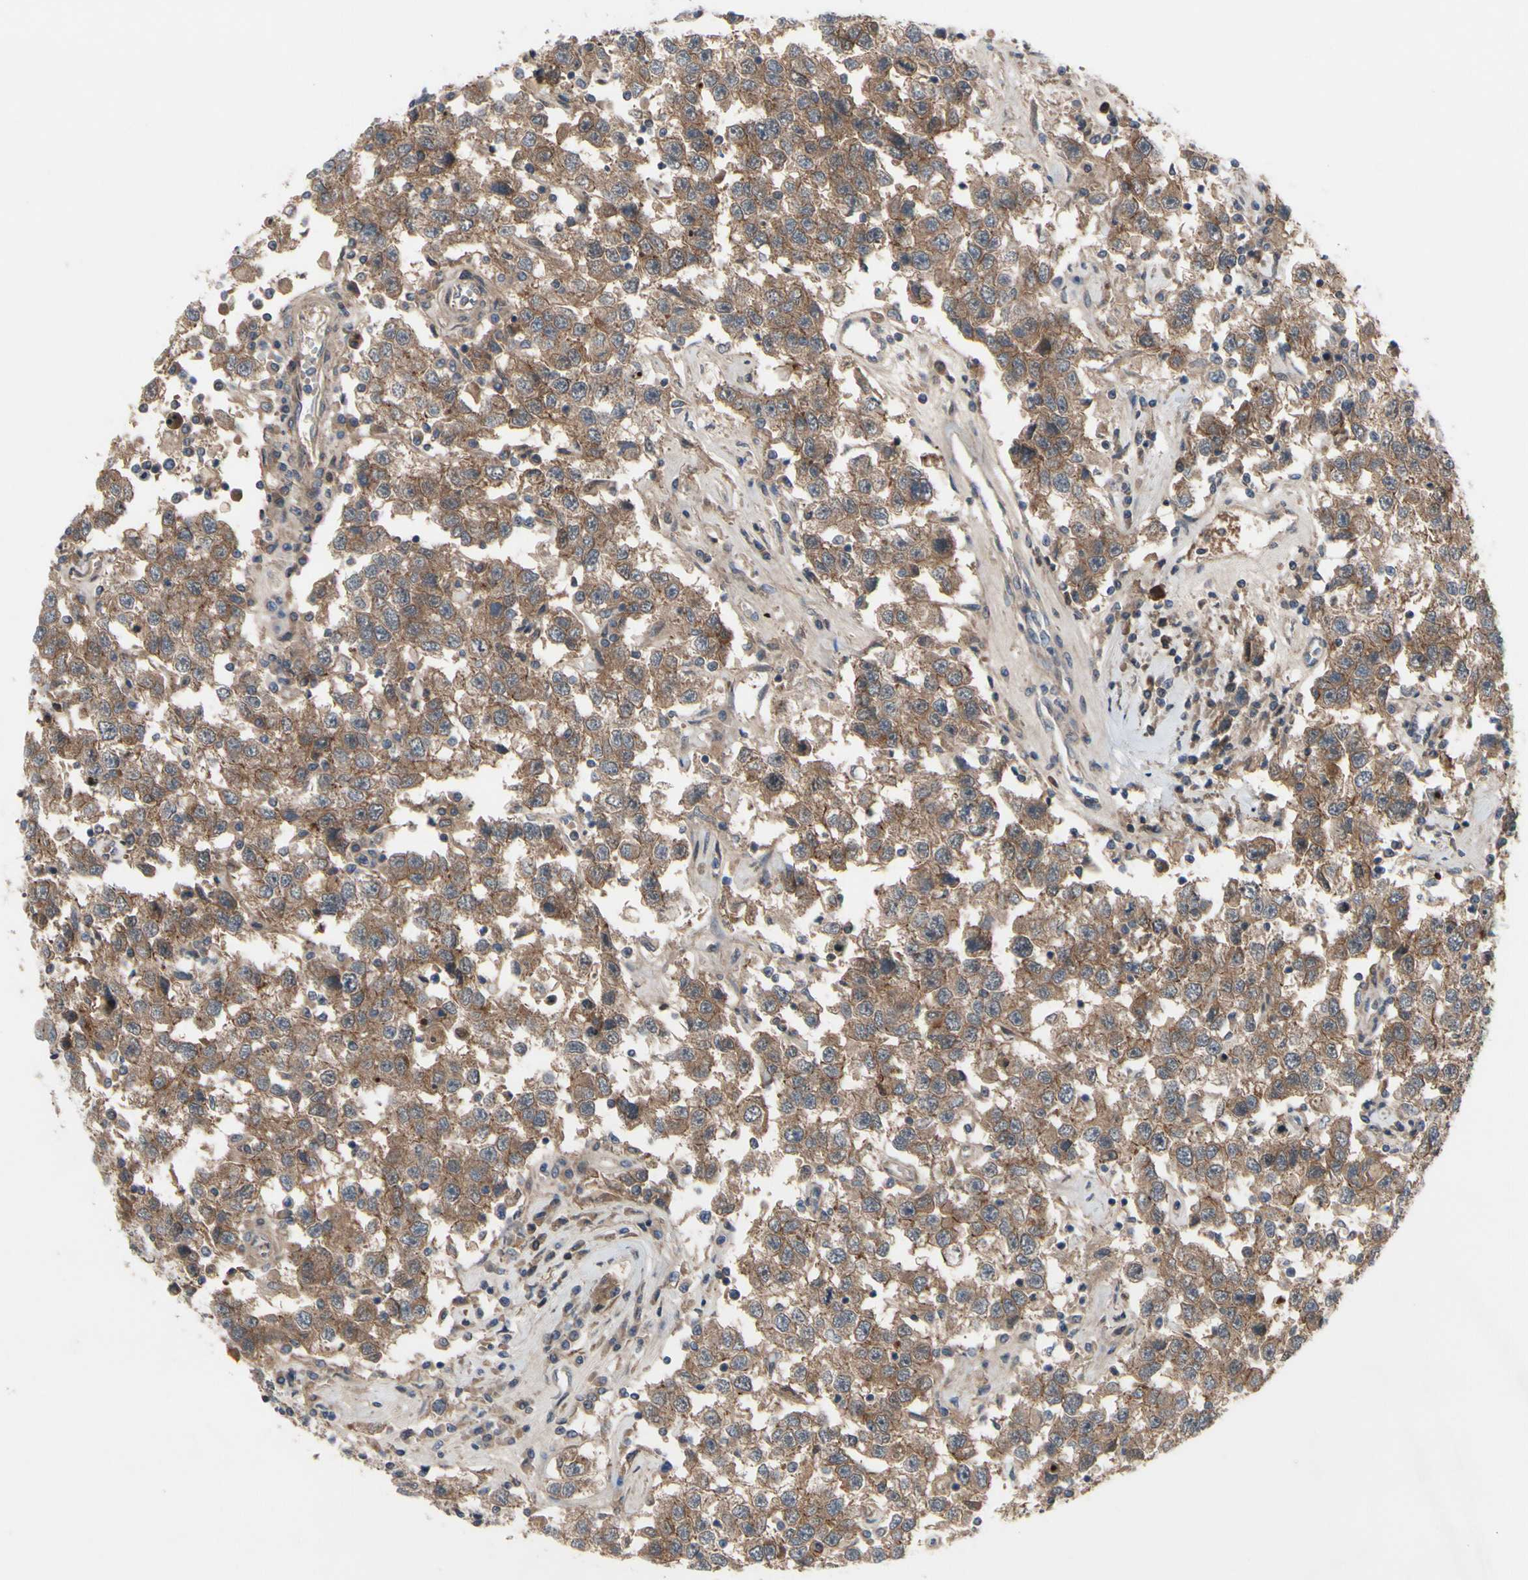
{"staining": {"intensity": "moderate", "quantity": ">75%", "location": "cytoplasmic/membranous"}, "tissue": "testis cancer", "cell_type": "Tumor cells", "image_type": "cancer", "snomed": [{"axis": "morphology", "description": "Seminoma, NOS"}, {"axis": "topography", "description": "Testis"}], "caption": "Immunohistochemical staining of human testis seminoma exhibits moderate cytoplasmic/membranous protein expression in about >75% of tumor cells. The staining was performed using DAB to visualize the protein expression in brown, while the nuclei were stained in blue with hematoxylin (Magnification: 20x).", "gene": "OAZ1", "patient": {"sex": "male", "age": 41}}